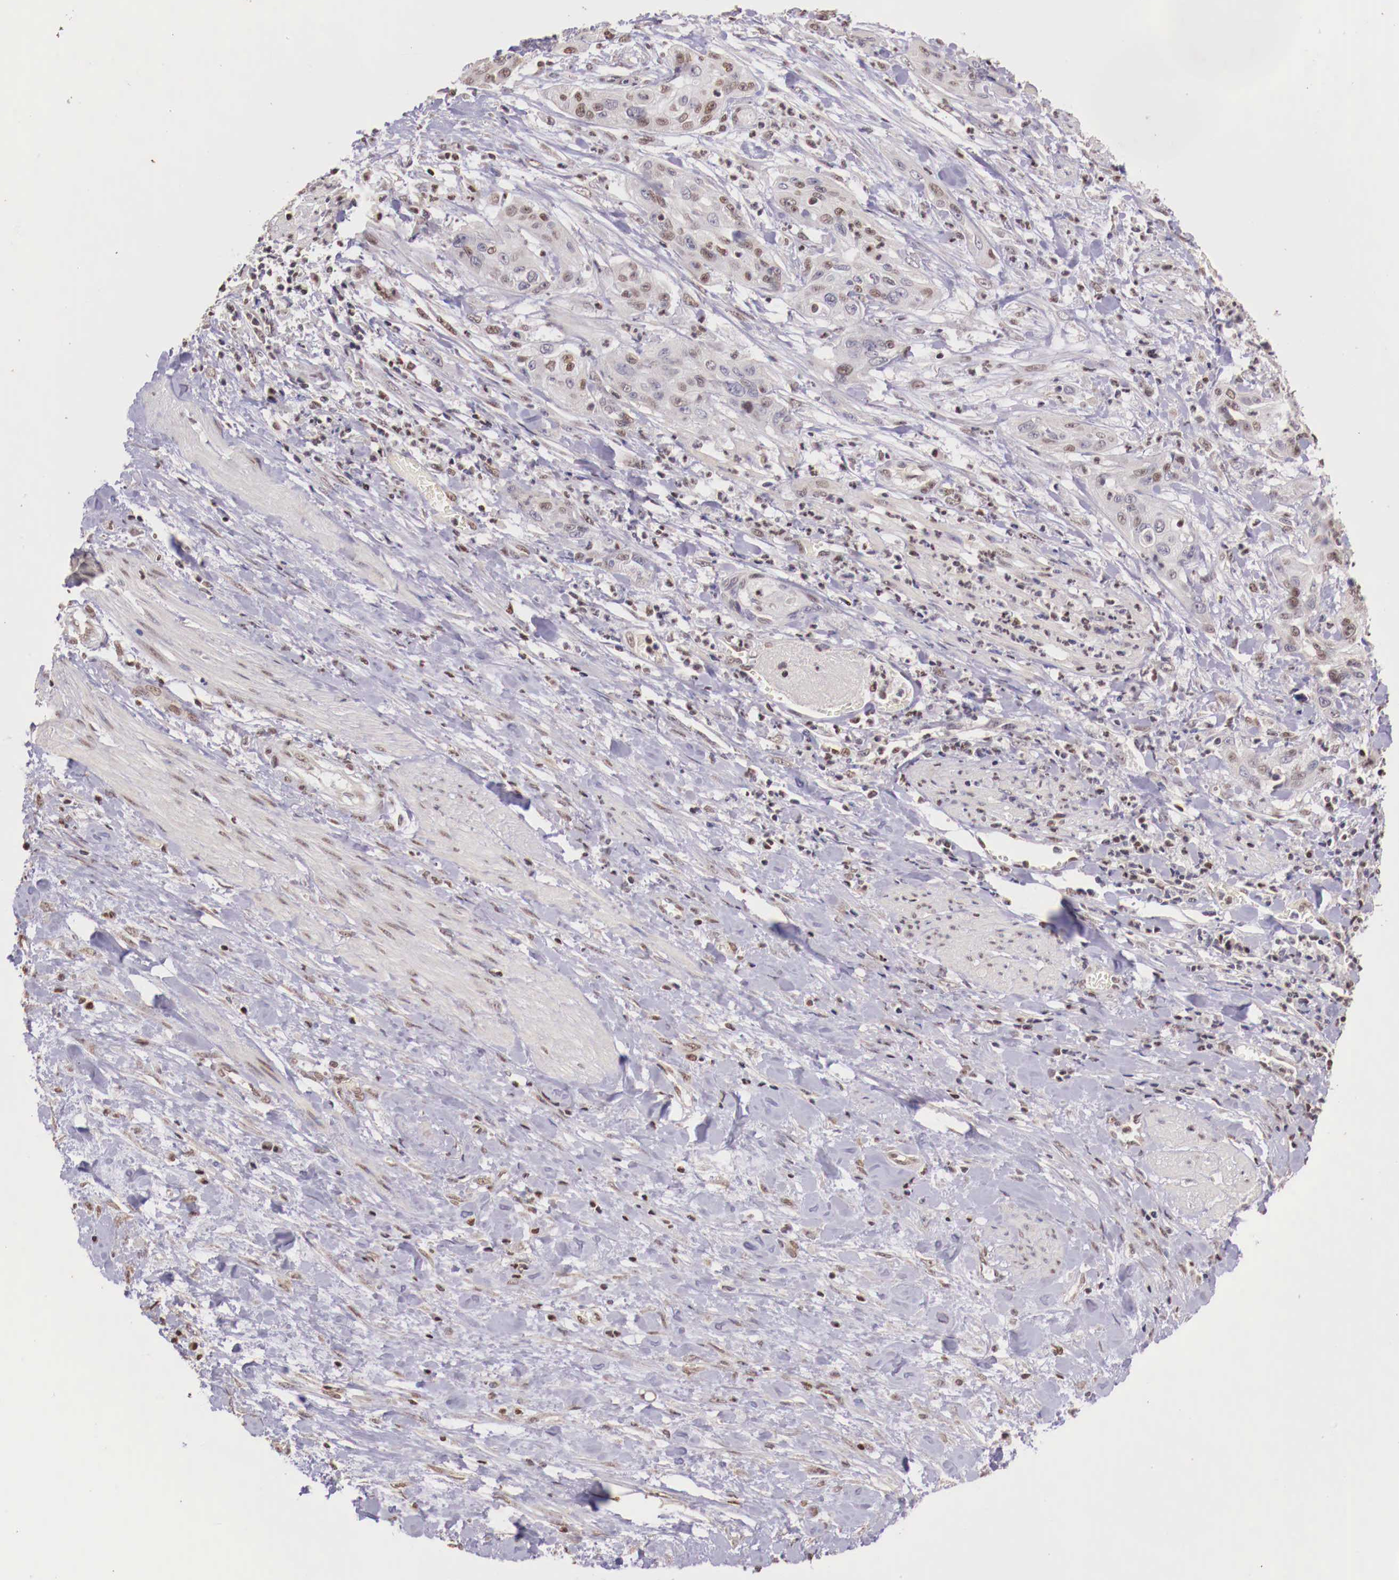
{"staining": {"intensity": "weak", "quantity": "<25%", "location": "nuclear"}, "tissue": "cervical cancer", "cell_type": "Tumor cells", "image_type": "cancer", "snomed": [{"axis": "morphology", "description": "Squamous cell carcinoma, NOS"}, {"axis": "topography", "description": "Cervix"}], "caption": "Tumor cells show no significant expression in cervical squamous cell carcinoma.", "gene": "SP1", "patient": {"sex": "female", "age": 41}}